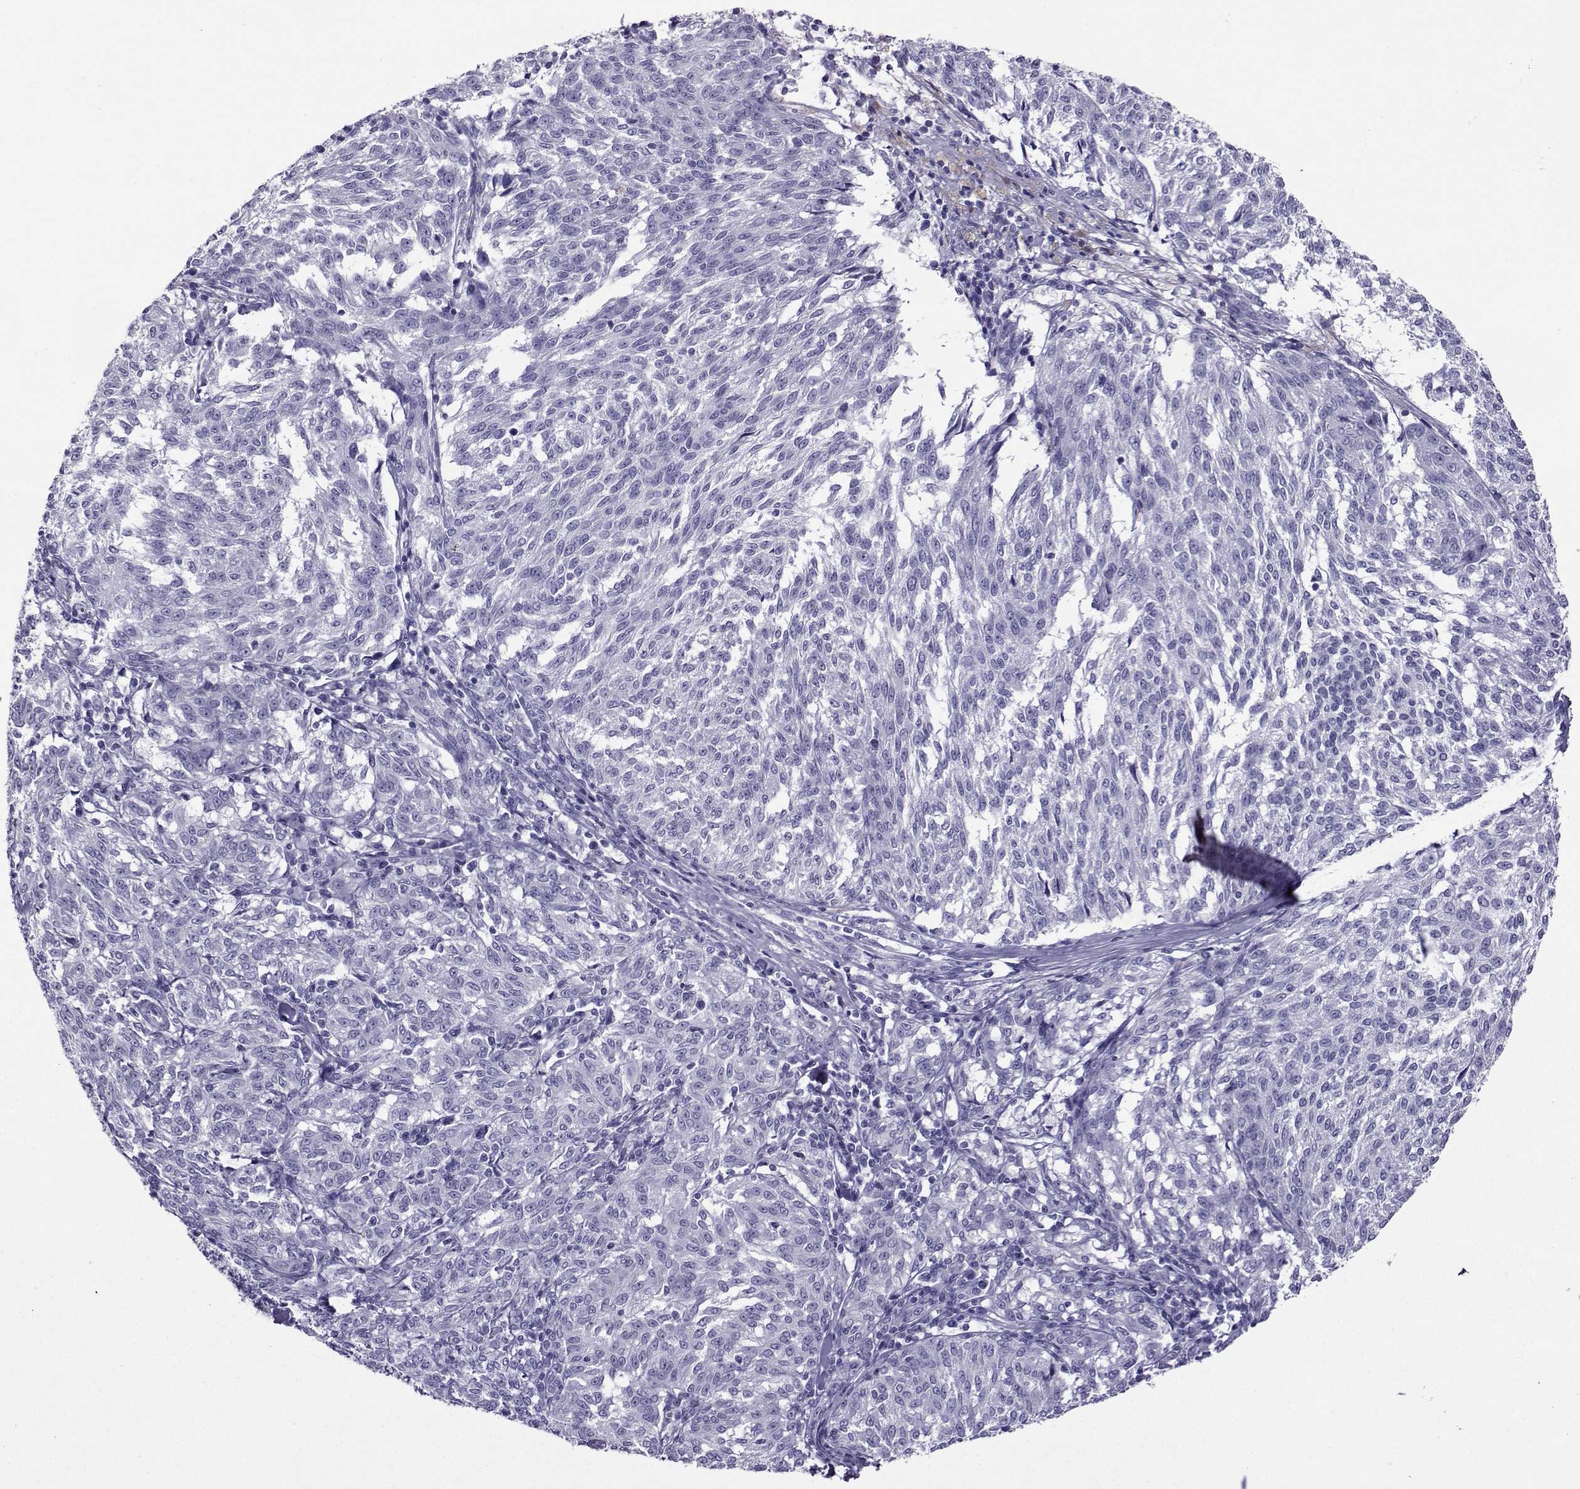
{"staining": {"intensity": "negative", "quantity": "none", "location": "none"}, "tissue": "melanoma", "cell_type": "Tumor cells", "image_type": "cancer", "snomed": [{"axis": "morphology", "description": "Malignant melanoma, NOS"}, {"axis": "topography", "description": "Skin"}], "caption": "The histopathology image reveals no significant expression in tumor cells of melanoma.", "gene": "CRYBB1", "patient": {"sex": "female", "age": 72}}